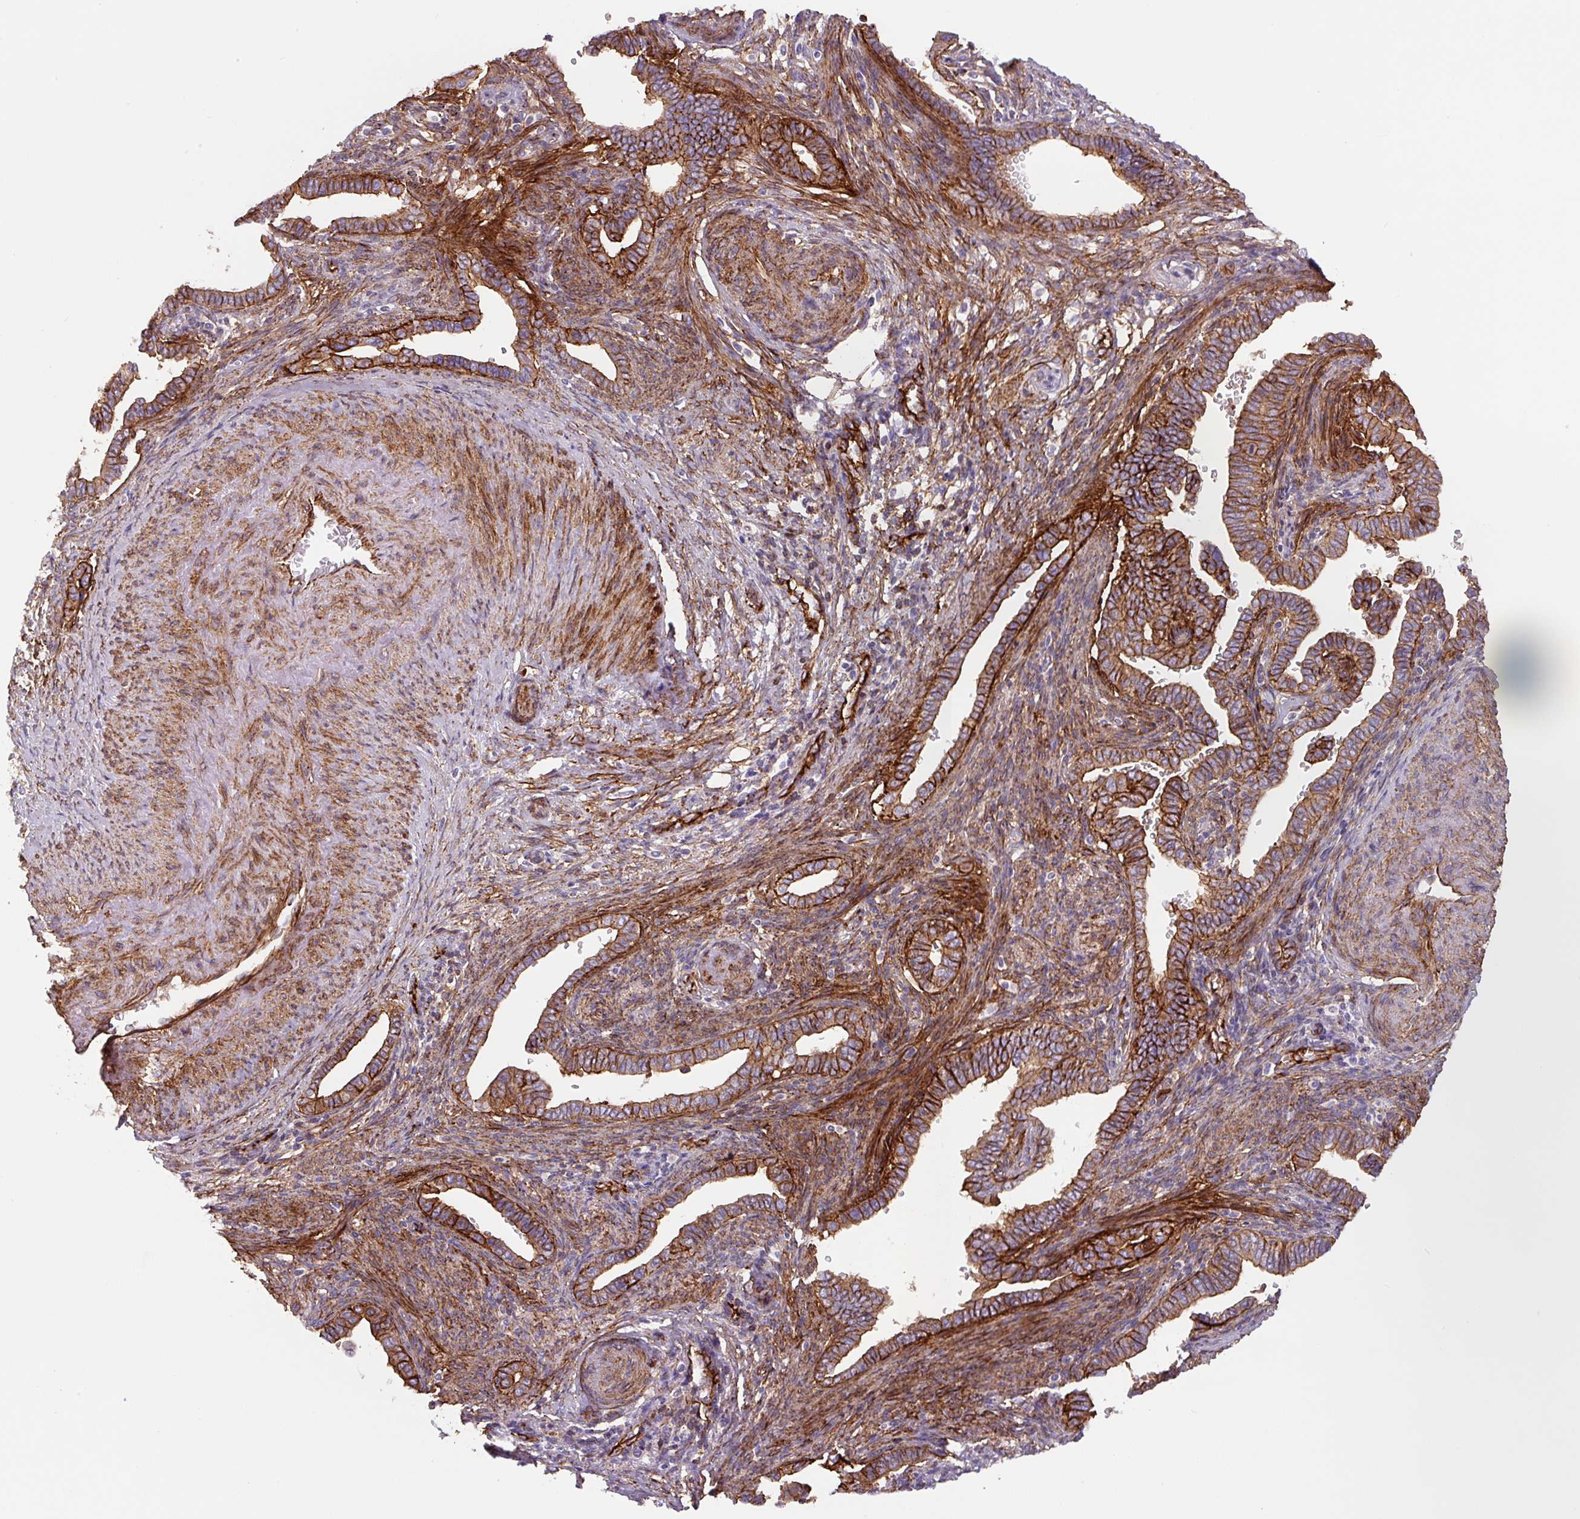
{"staining": {"intensity": "strong", "quantity": ">75%", "location": "cytoplasmic/membranous"}, "tissue": "cervical cancer", "cell_type": "Tumor cells", "image_type": "cancer", "snomed": [{"axis": "morphology", "description": "Adenocarcinoma, NOS"}, {"axis": "morphology", "description": "Adenocarcinoma, Low grade"}, {"axis": "topography", "description": "Cervix"}], "caption": "A high-resolution photomicrograph shows immunohistochemistry (IHC) staining of cervical cancer, which demonstrates strong cytoplasmic/membranous expression in approximately >75% of tumor cells.", "gene": "DHFR2", "patient": {"sex": "female", "age": 35}}